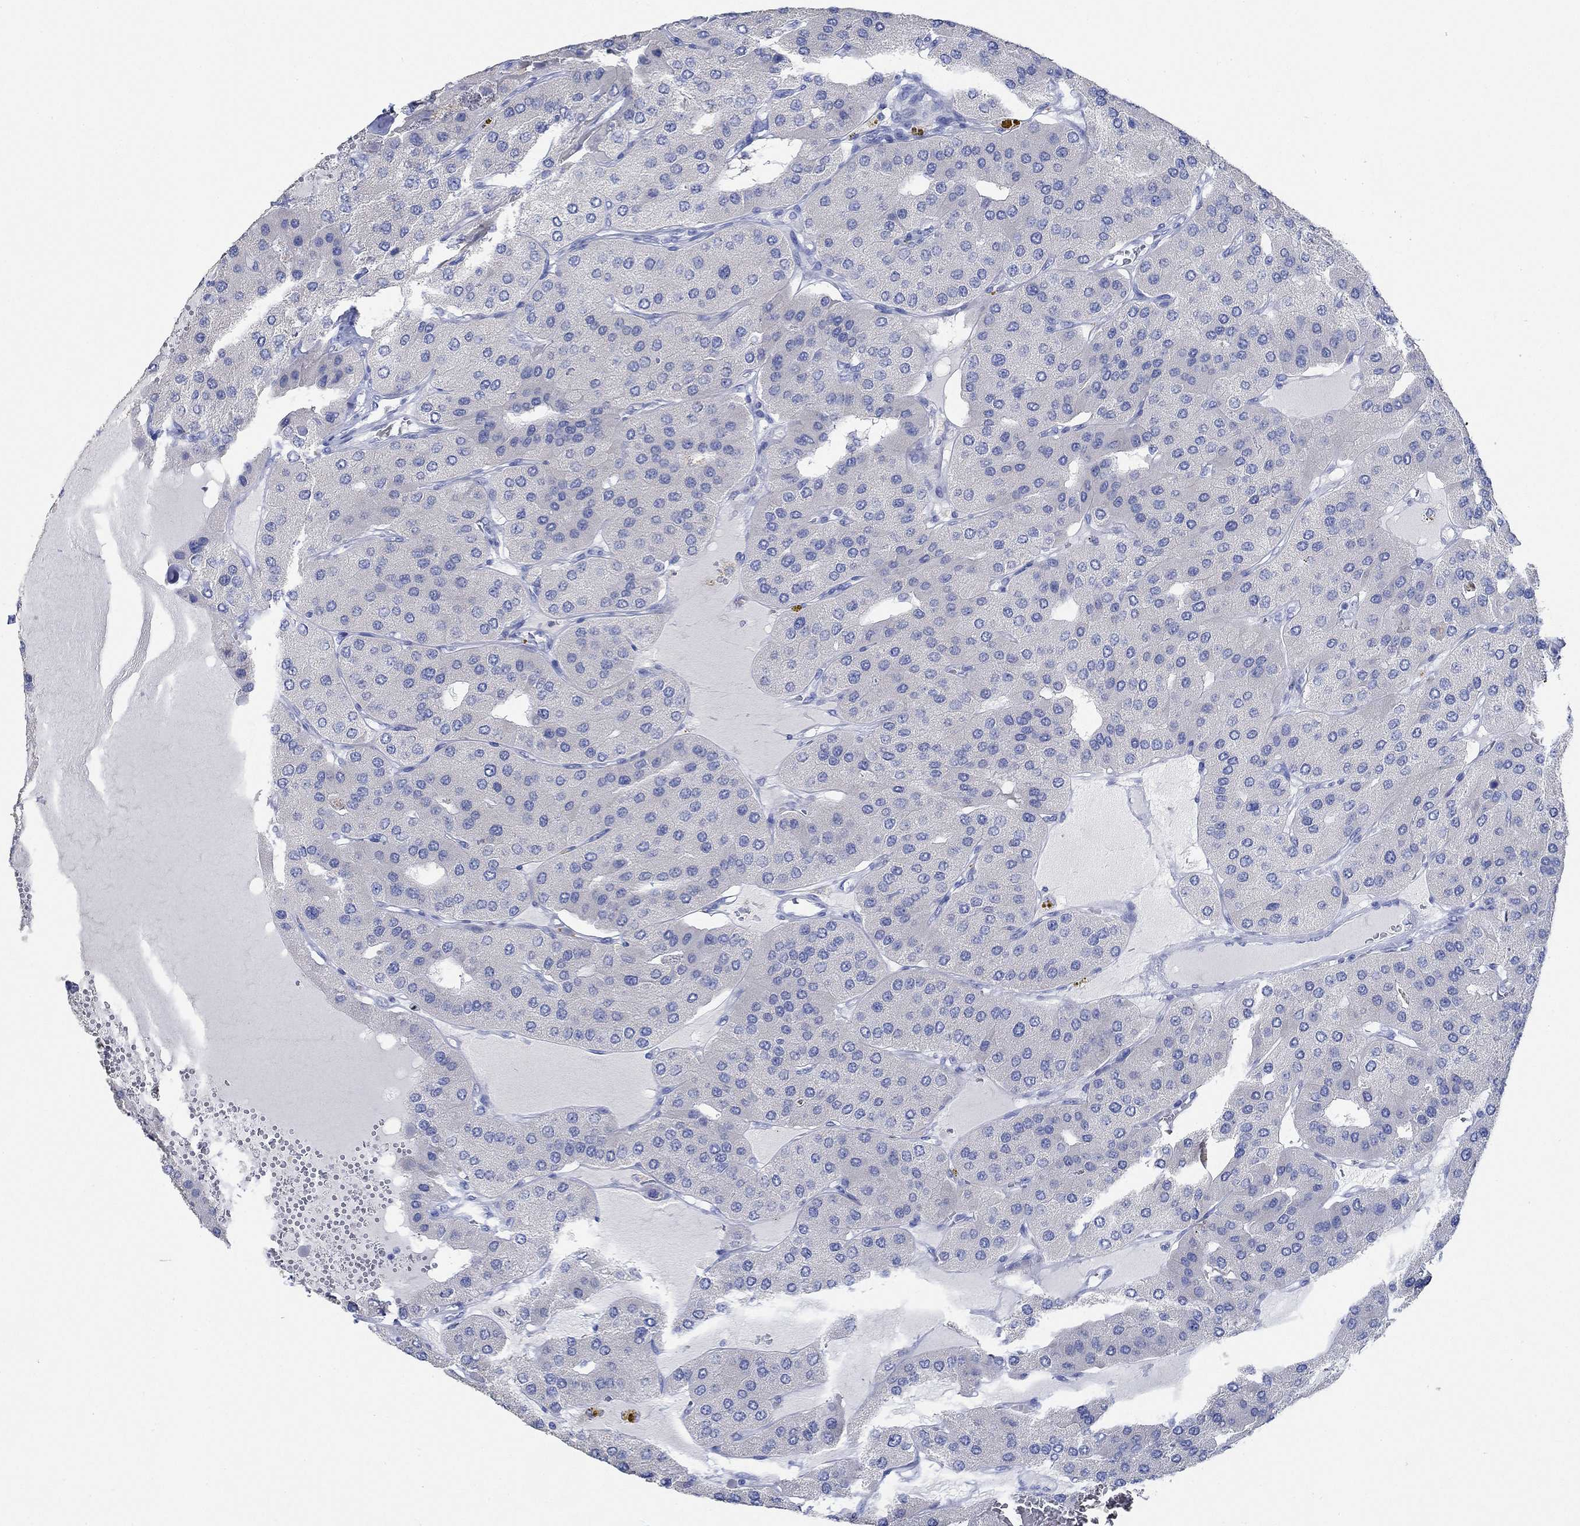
{"staining": {"intensity": "negative", "quantity": "none", "location": "none"}, "tissue": "parathyroid gland", "cell_type": "Glandular cells", "image_type": "normal", "snomed": [{"axis": "morphology", "description": "Normal tissue, NOS"}, {"axis": "morphology", "description": "Adenoma, NOS"}, {"axis": "topography", "description": "Parathyroid gland"}], "caption": "This is an immunohistochemistry (IHC) image of normal human parathyroid gland. There is no positivity in glandular cells.", "gene": "PPP1R17", "patient": {"sex": "female", "age": 86}}